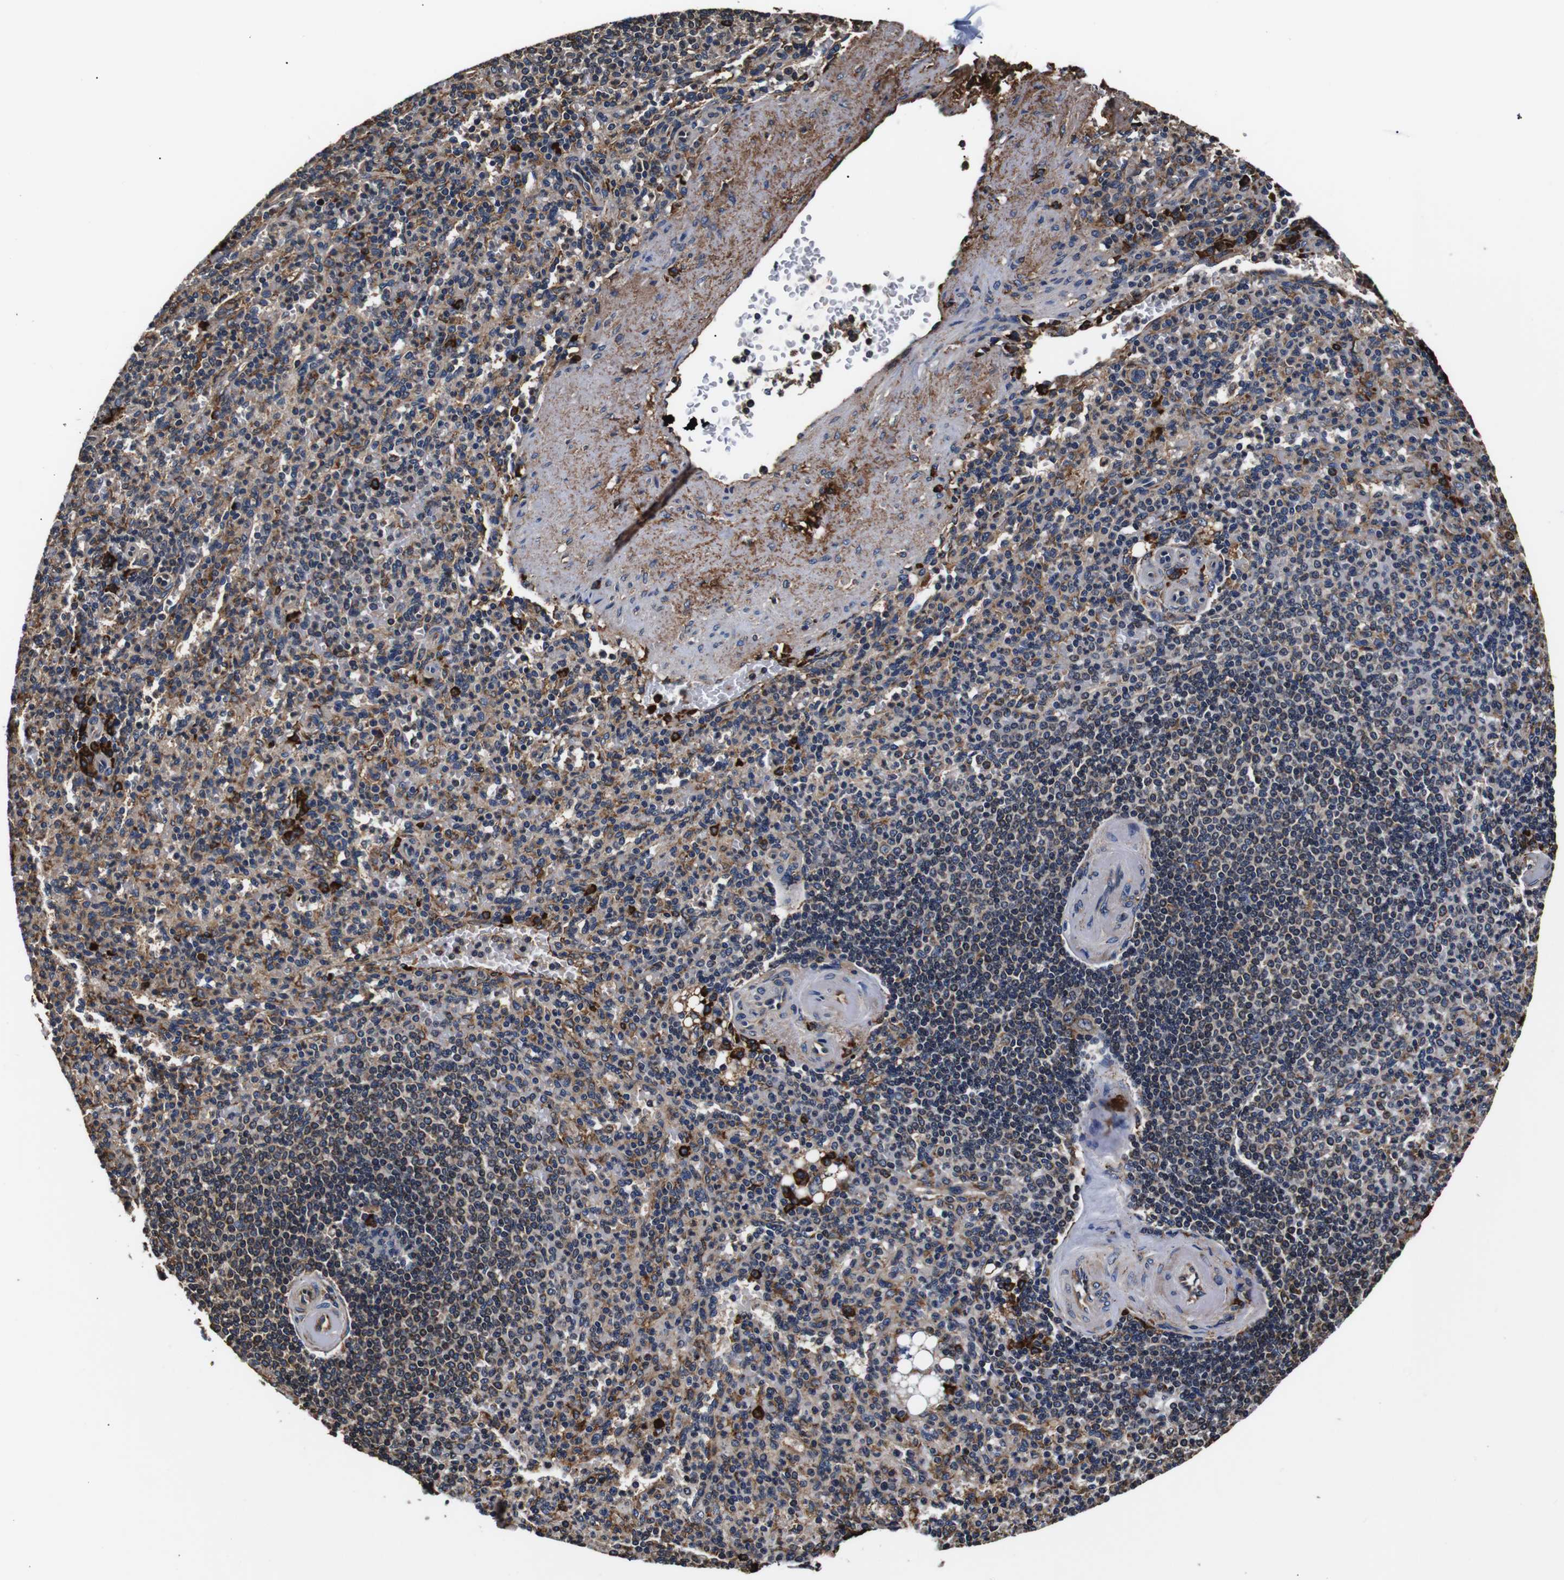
{"staining": {"intensity": "moderate", "quantity": ">75%", "location": "cytoplasmic/membranous"}, "tissue": "spleen", "cell_type": "Cells in red pulp", "image_type": "normal", "snomed": [{"axis": "morphology", "description": "Normal tissue, NOS"}, {"axis": "topography", "description": "Spleen"}], "caption": "A photomicrograph showing moderate cytoplasmic/membranous positivity in approximately >75% of cells in red pulp in unremarkable spleen, as visualized by brown immunohistochemical staining.", "gene": "HHIP", "patient": {"sex": "female", "age": 74}}